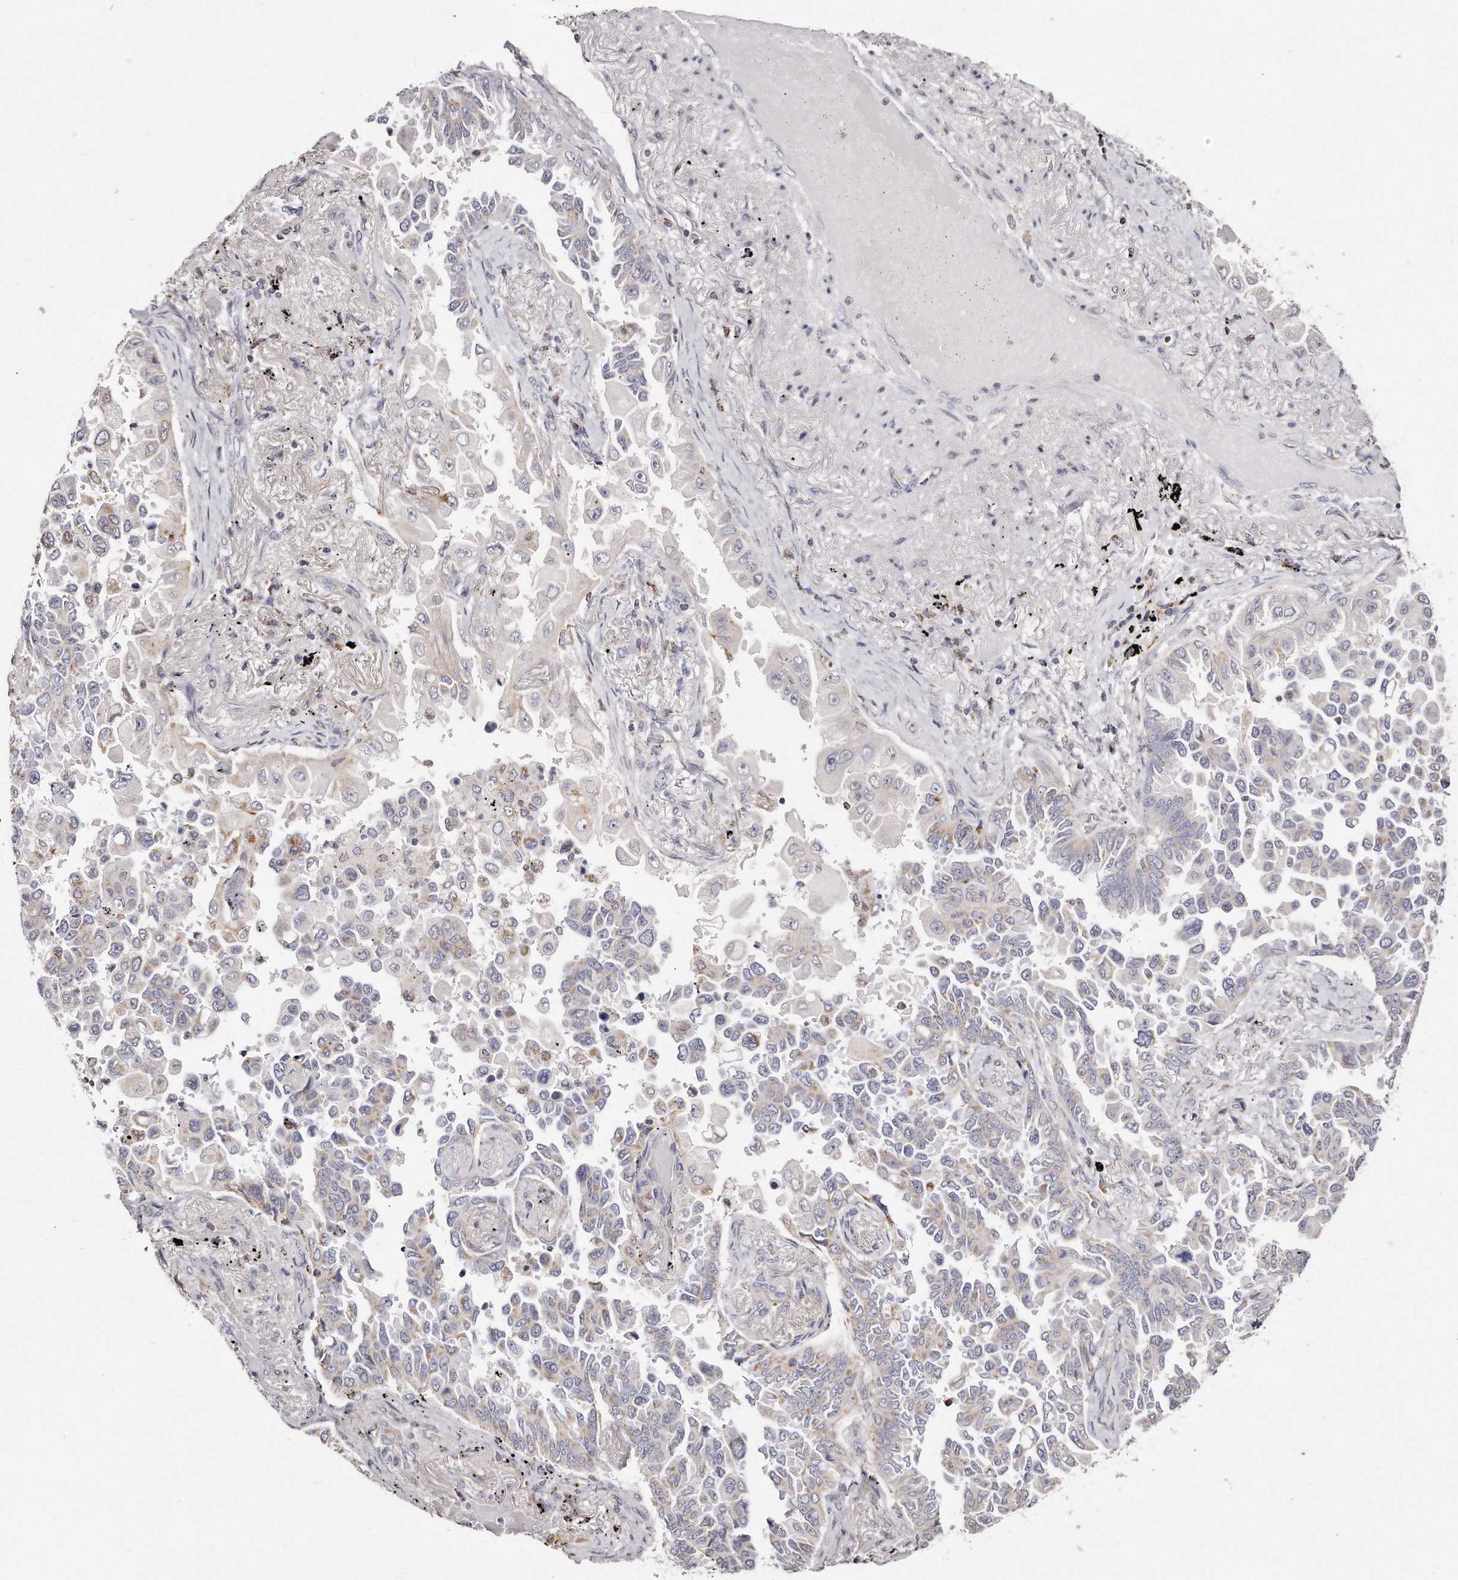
{"staining": {"intensity": "weak", "quantity": "<25%", "location": "cytoplasmic/membranous"}, "tissue": "lung cancer", "cell_type": "Tumor cells", "image_type": "cancer", "snomed": [{"axis": "morphology", "description": "Adenocarcinoma, NOS"}, {"axis": "topography", "description": "Lung"}], "caption": "Immunohistochemistry photomicrograph of lung cancer (adenocarcinoma) stained for a protein (brown), which reveals no staining in tumor cells. (Stains: DAB IHC with hematoxylin counter stain, Microscopy: brightfield microscopy at high magnification).", "gene": "RTKN", "patient": {"sex": "female", "age": 67}}